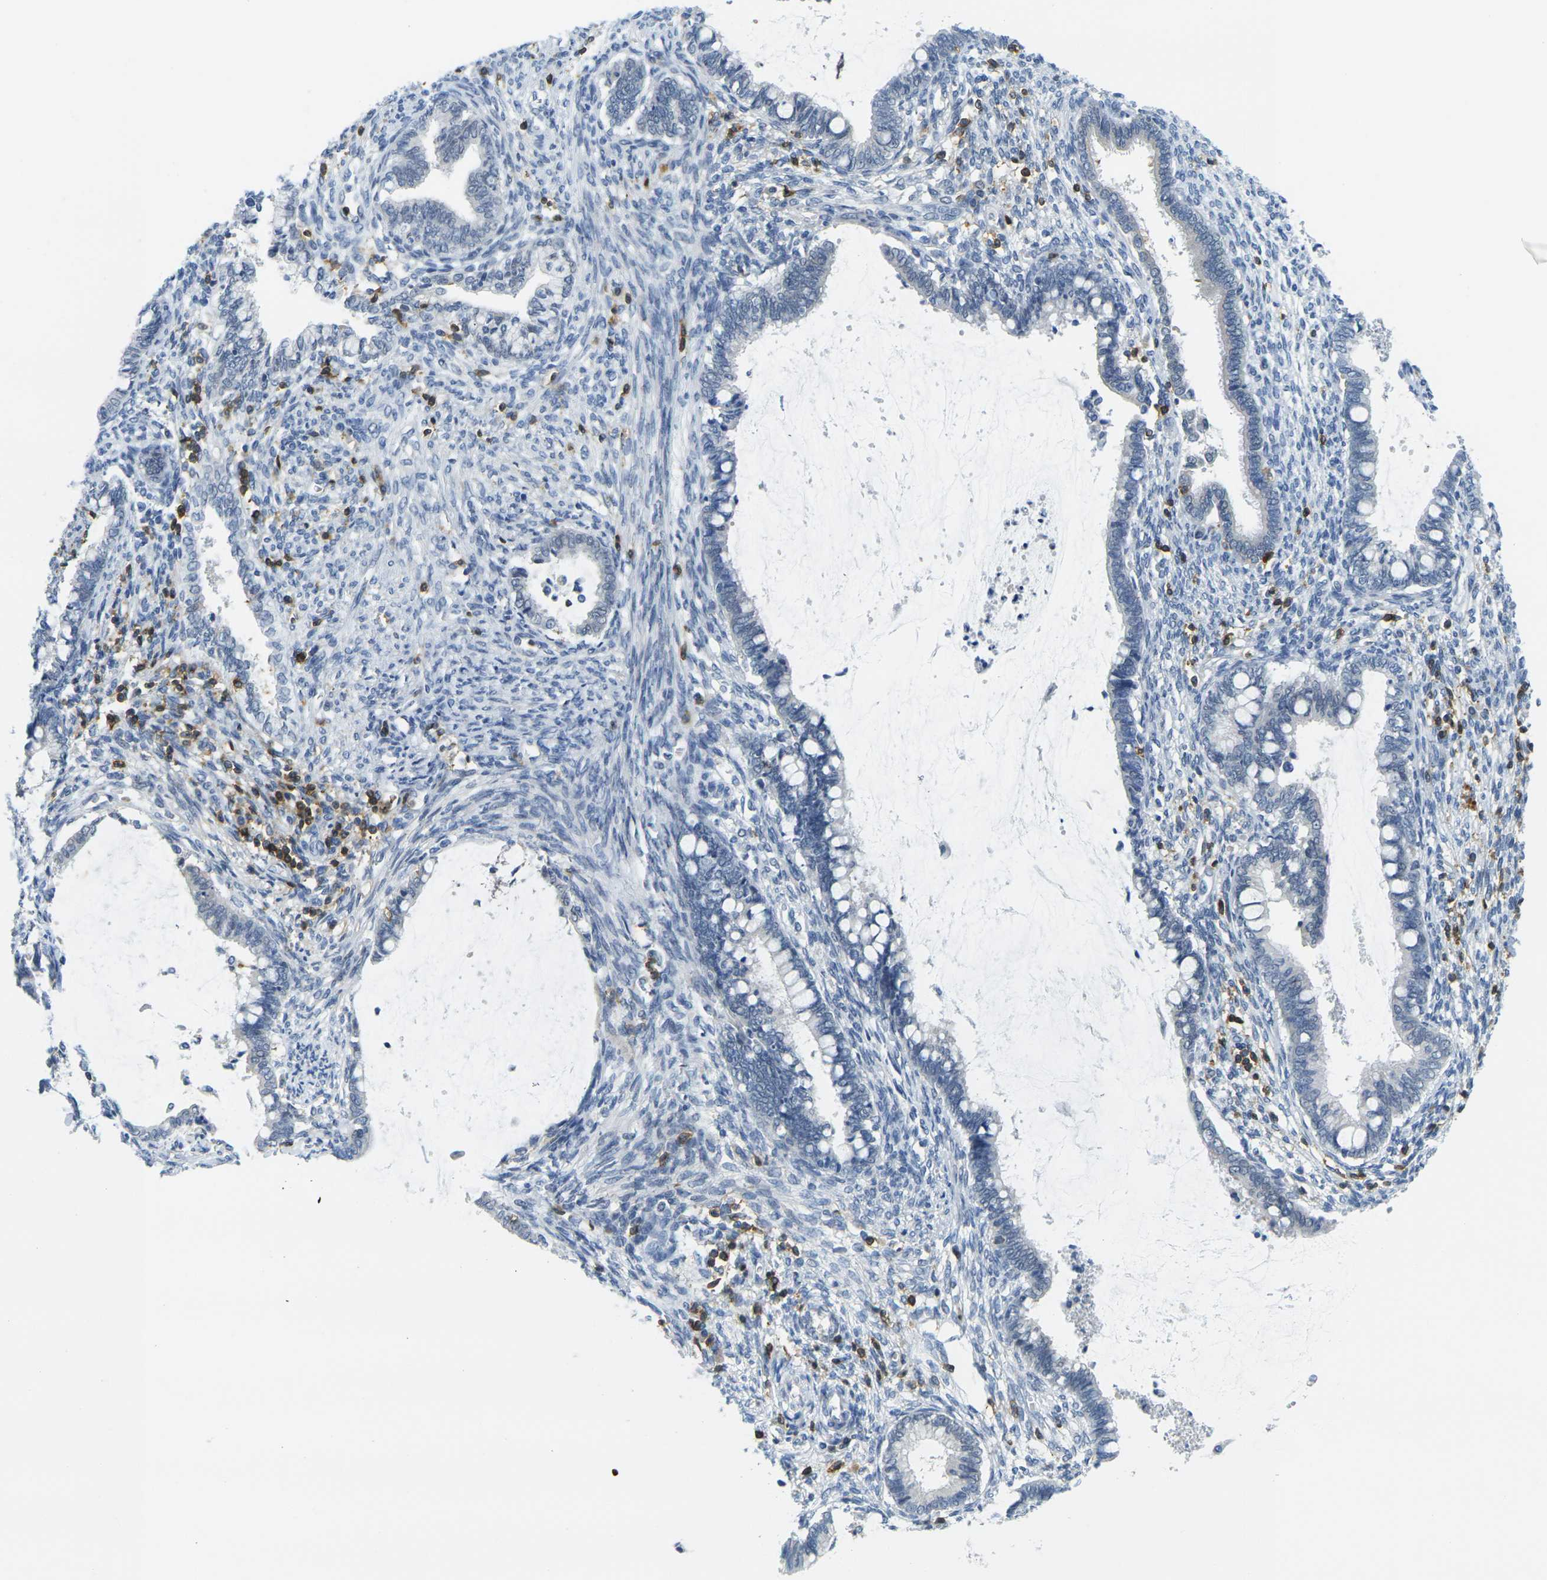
{"staining": {"intensity": "negative", "quantity": "none", "location": "none"}, "tissue": "cervical cancer", "cell_type": "Tumor cells", "image_type": "cancer", "snomed": [{"axis": "morphology", "description": "Adenocarcinoma, NOS"}, {"axis": "topography", "description": "Cervix"}], "caption": "Adenocarcinoma (cervical) was stained to show a protein in brown. There is no significant positivity in tumor cells.", "gene": "CD3D", "patient": {"sex": "female", "age": 44}}